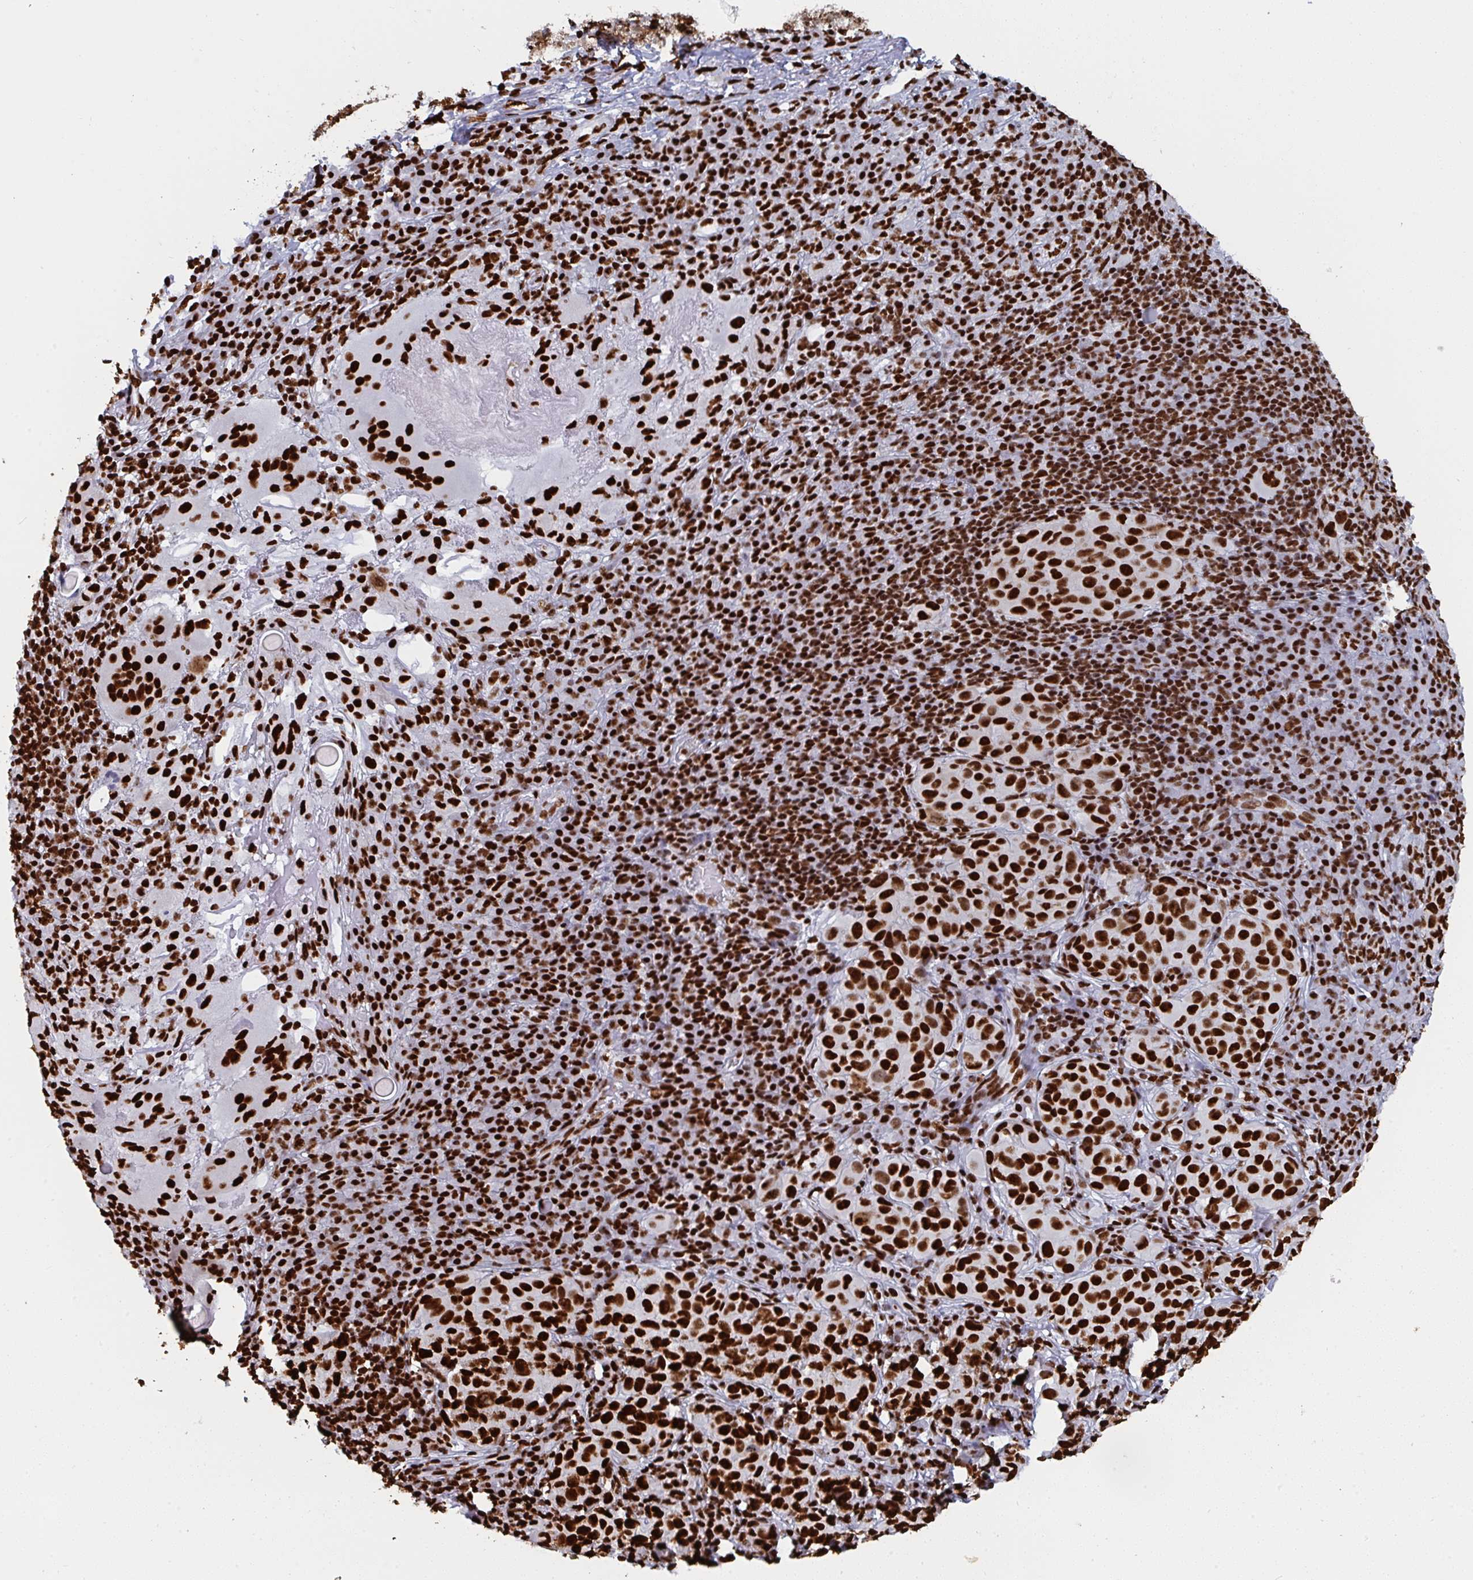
{"staining": {"intensity": "strong", "quantity": ">75%", "location": "nuclear"}, "tissue": "melanoma", "cell_type": "Tumor cells", "image_type": "cancer", "snomed": [{"axis": "morphology", "description": "Malignant melanoma, NOS"}, {"axis": "topography", "description": "Skin"}], "caption": "Malignant melanoma was stained to show a protein in brown. There is high levels of strong nuclear staining in about >75% of tumor cells. The protein is shown in brown color, while the nuclei are stained blue.", "gene": "GAR1", "patient": {"sex": "male", "age": 38}}